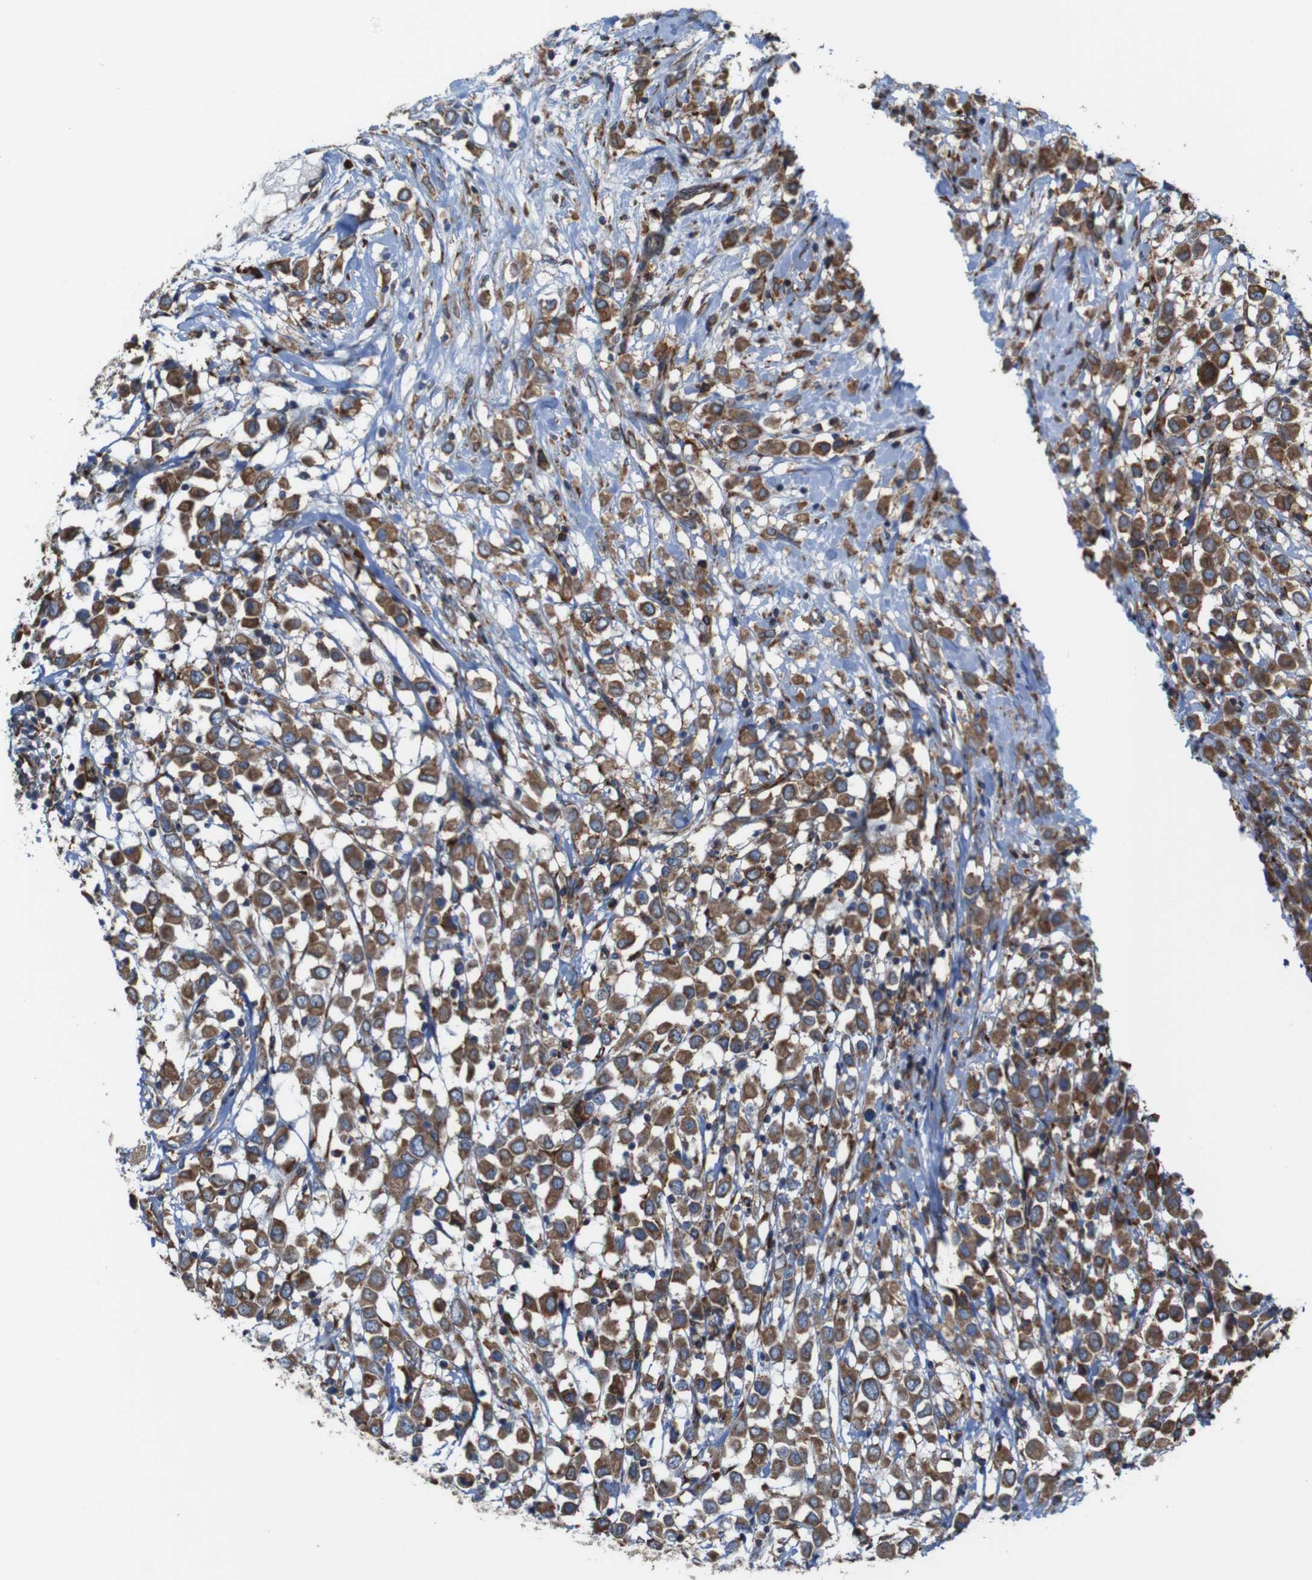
{"staining": {"intensity": "moderate", "quantity": ">75%", "location": "cytoplasmic/membranous"}, "tissue": "breast cancer", "cell_type": "Tumor cells", "image_type": "cancer", "snomed": [{"axis": "morphology", "description": "Duct carcinoma"}, {"axis": "topography", "description": "Breast"}], "caption": "Protein analysis of breast cancer (intraductal carcinoma) tissue displays moderate cytoplasmic/membranous expression in approximately >75% of tumor cells.", "gene": "UGGT1", "patient": {"sex": "female", "age": 61}}